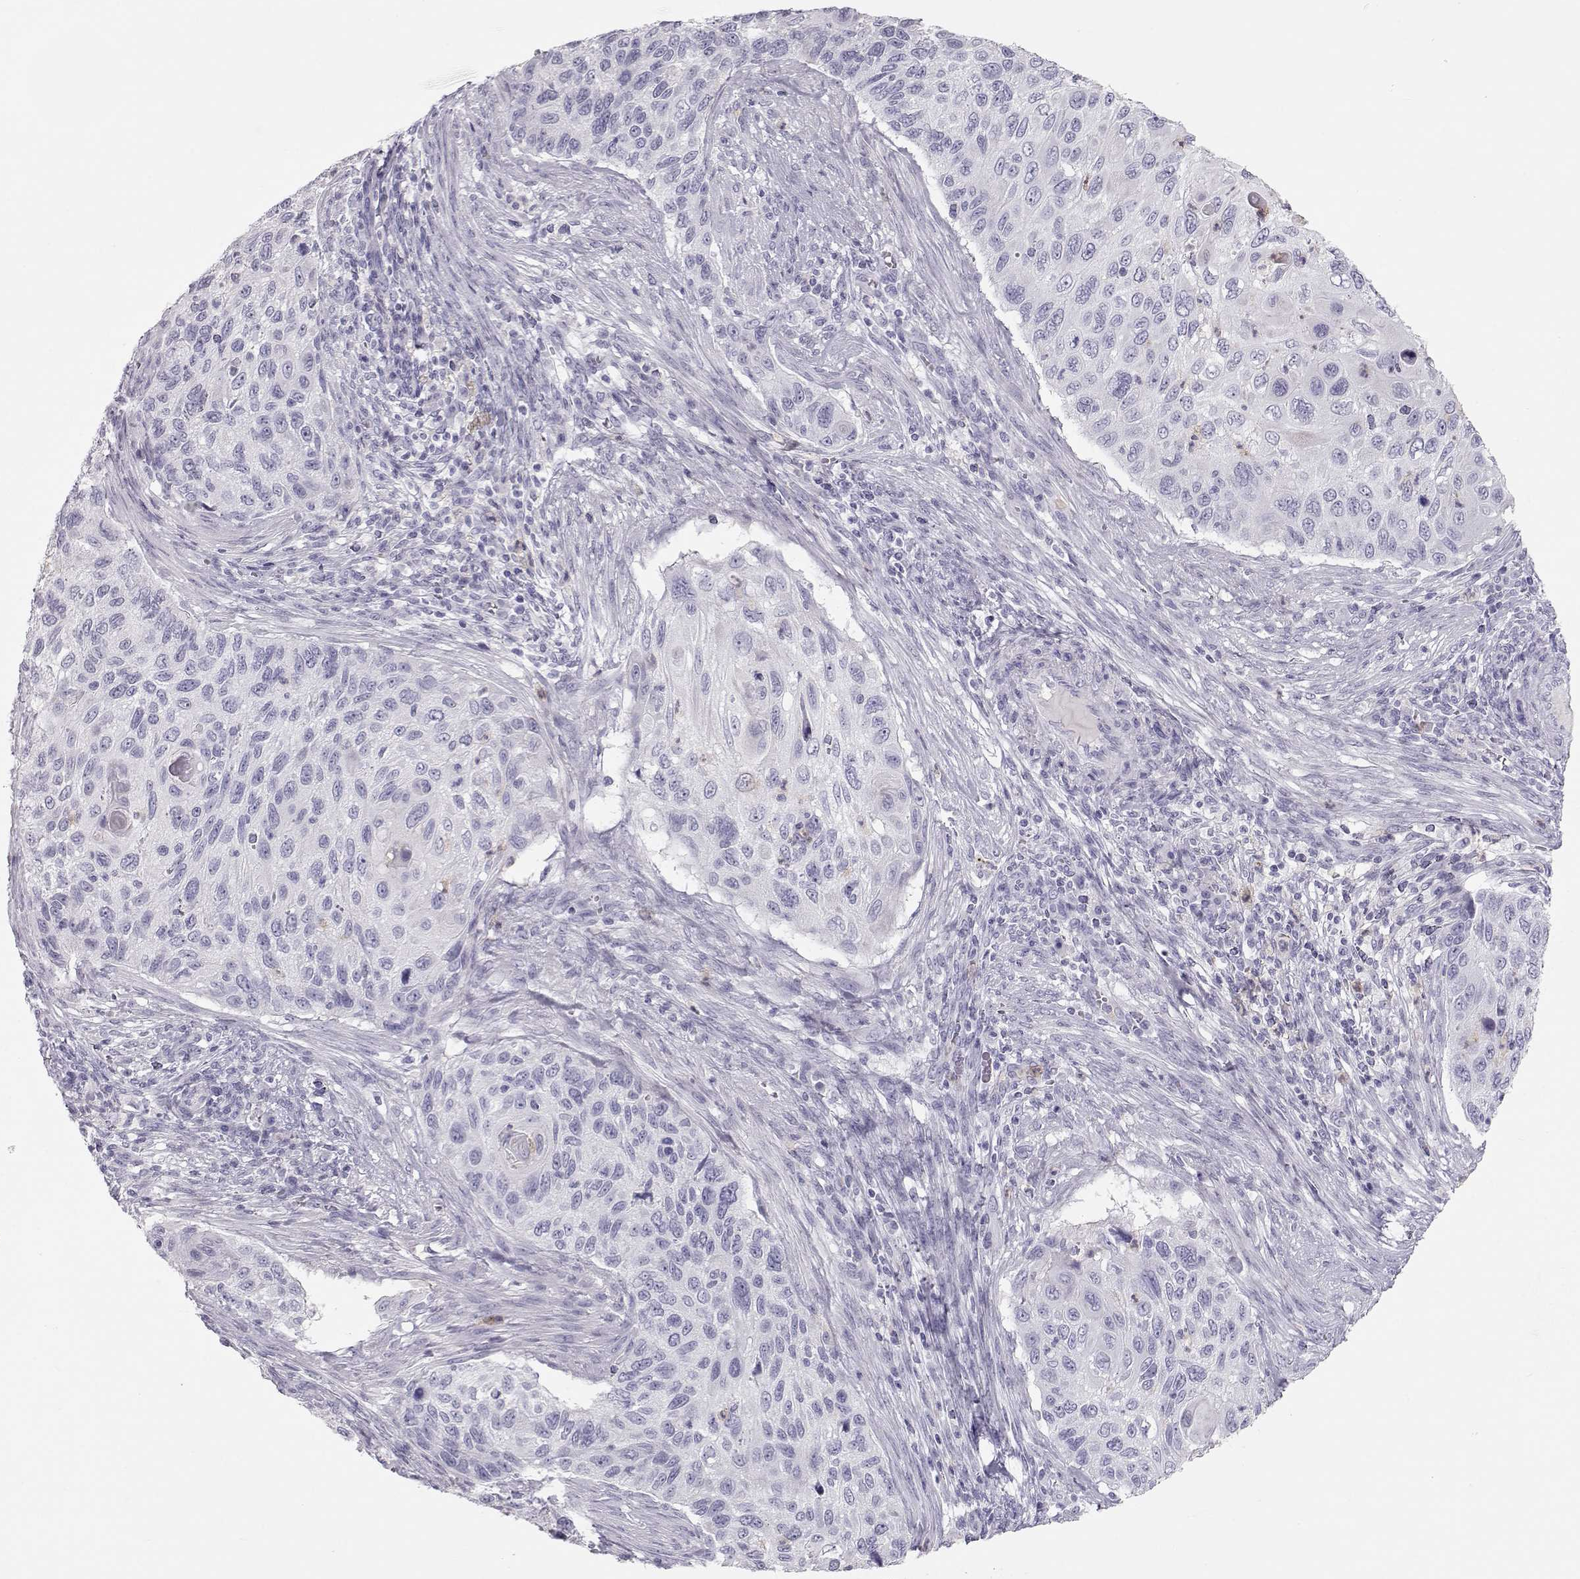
{"staining": {"intensity": "negative", "quantity": "none", "location": "none"}, "tissue": "cervical cancer", "cell_type": "Tumor cells", "image_type": "cancer", "snomed": [{"axis": "morphology", "description": "Squamous cell carcinoma, NOS"}, {"axis": "topography", "description": "Cervix"}], "caption": "Cervical squamous cell carcinoma was stained to show a protein in brown. There is no significant expression in tumor cells.", "gene": "MIP", "patient": {"sex": "female", "age": 70}}